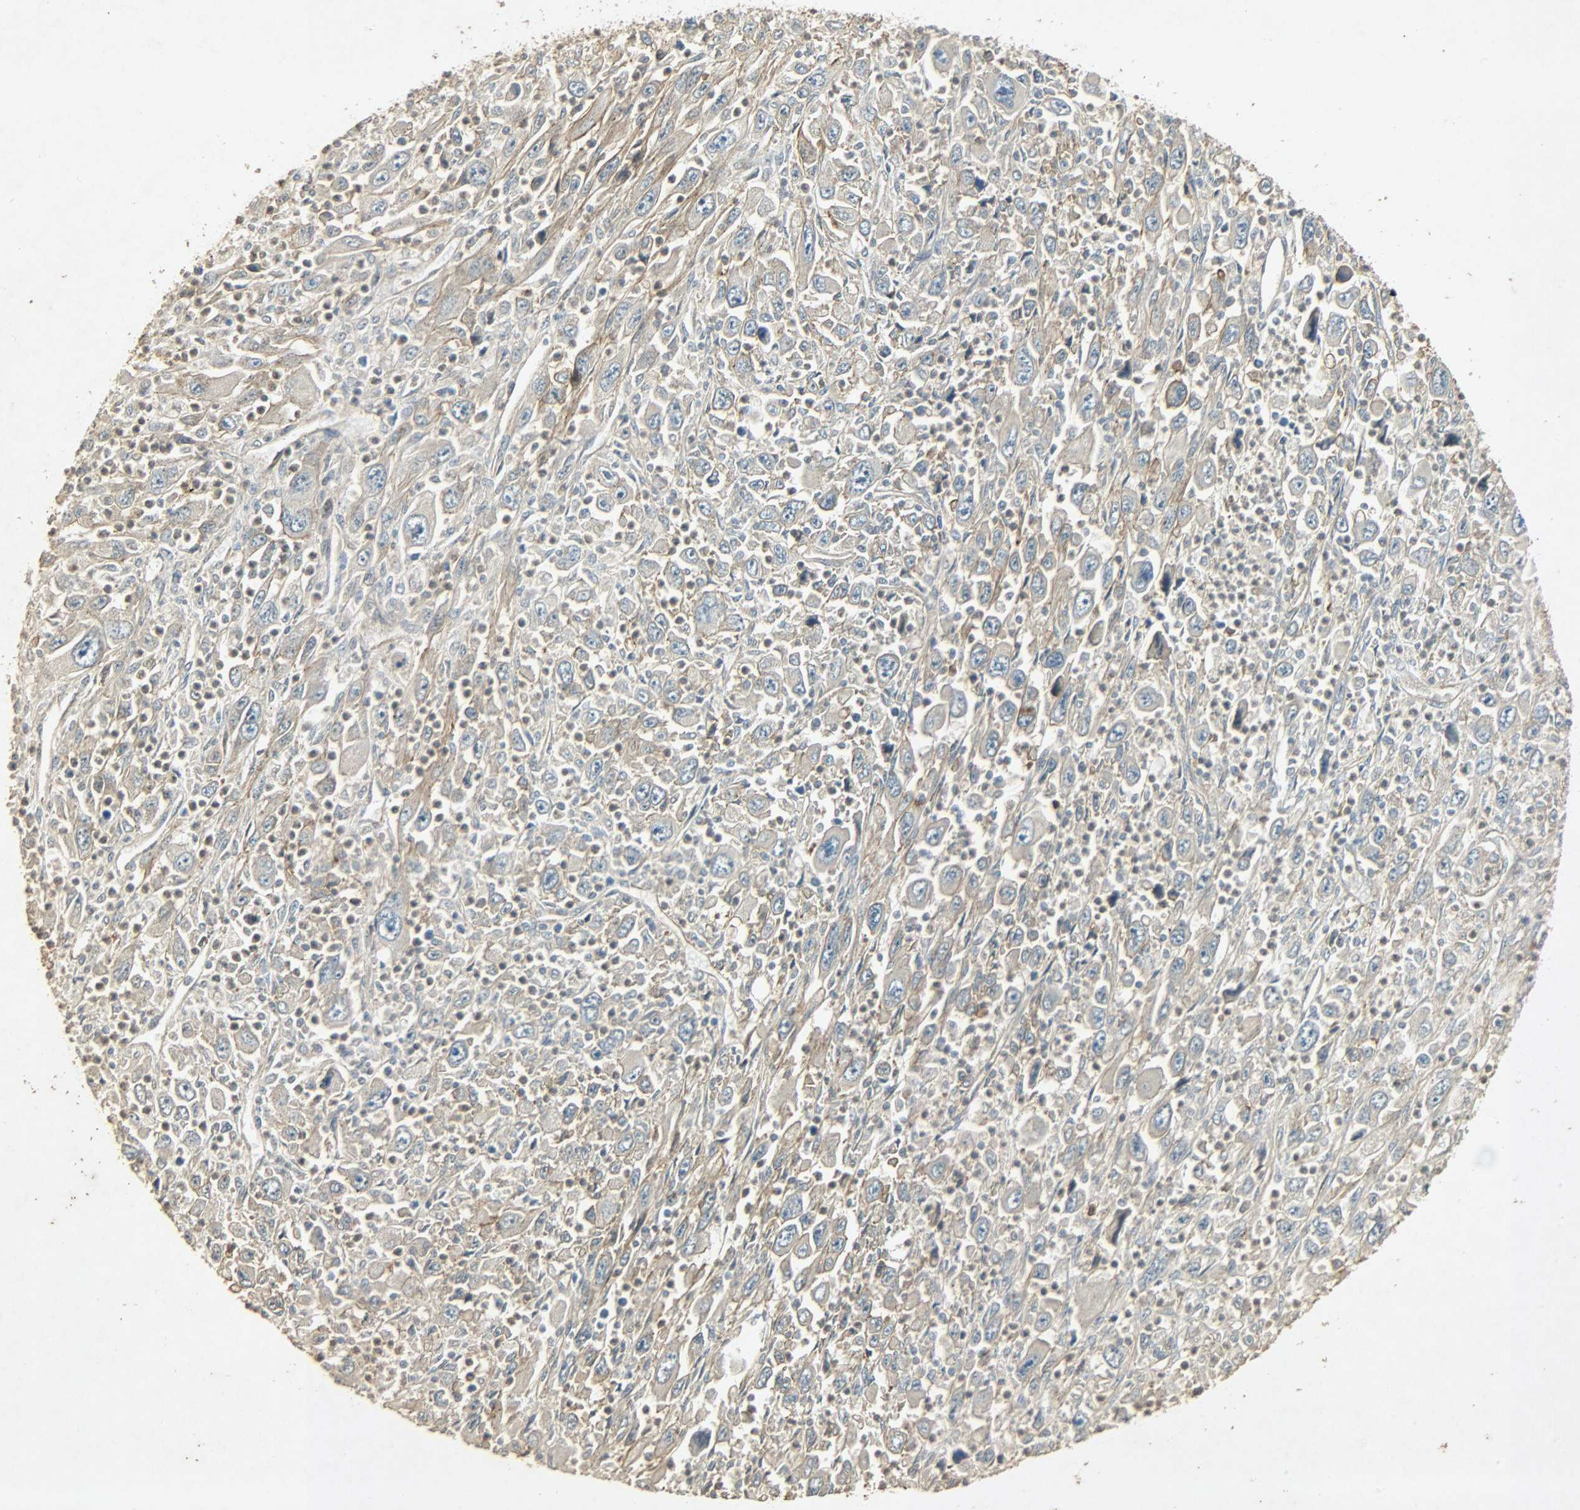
{"staining": {"intensity": "weak", "quantity": ">75%", "location": "cytoplasmic/membranous"}, "tissue": "melanoma", "cell_type": "Tumor cells", "image_type": "cancer", "snomed": [{"axis": "morphology", "description": "Malignant melanoma, Metastatic site"}, {"axis": "topography", "description": "Skin"}], "caption": "Immunohistochemistry (DAB (3,3'-diaminobenzidine)) staining of human malignant melanoma (metastatic site) shows weak cytoplasmic/membranous protein expression in about >75% of tumor cells.", "gene": "ATP2B1", "patient": {"sex": "female", "age": 56}}